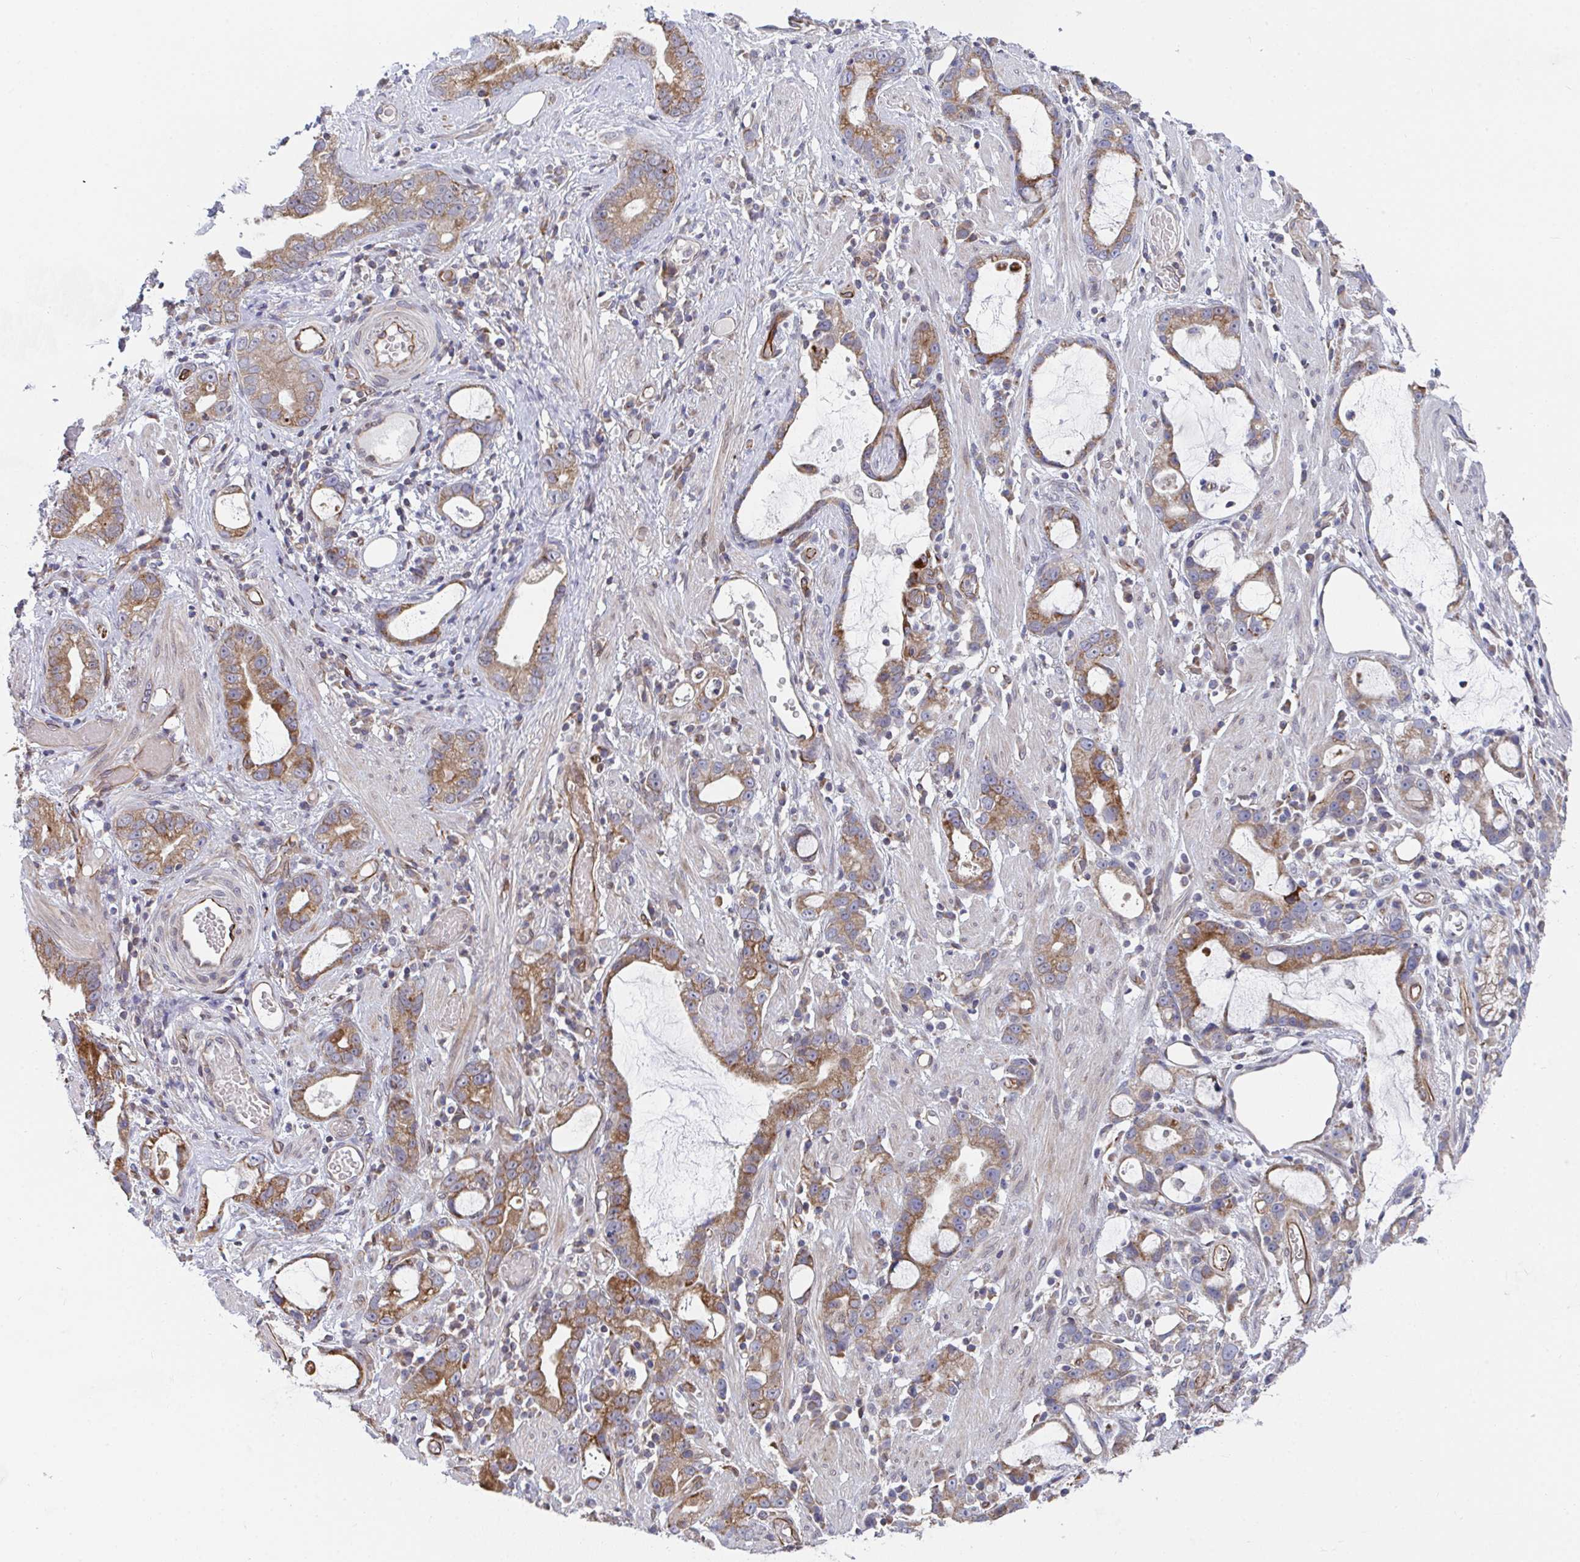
{"staining": {"intensity": "moderate", "quantity": ">75%", "location": "cytoplasmic/membranous"}, "tissue": "stomach cancer", "cell_type": "Tumor cells", "image_type": "cancer", "snomed": [{"axis": "morphology", "description": "Adenocarcinoma, NOS"}, {"axis": "topography", "description": "Stomach"}], "caption": "Stomach adenocarcinoma stained with a protein marker exhibits moderate staining in tumor cells.", "gene": "EIF1AD", "patient": {"sex": "male", "age": 55}}